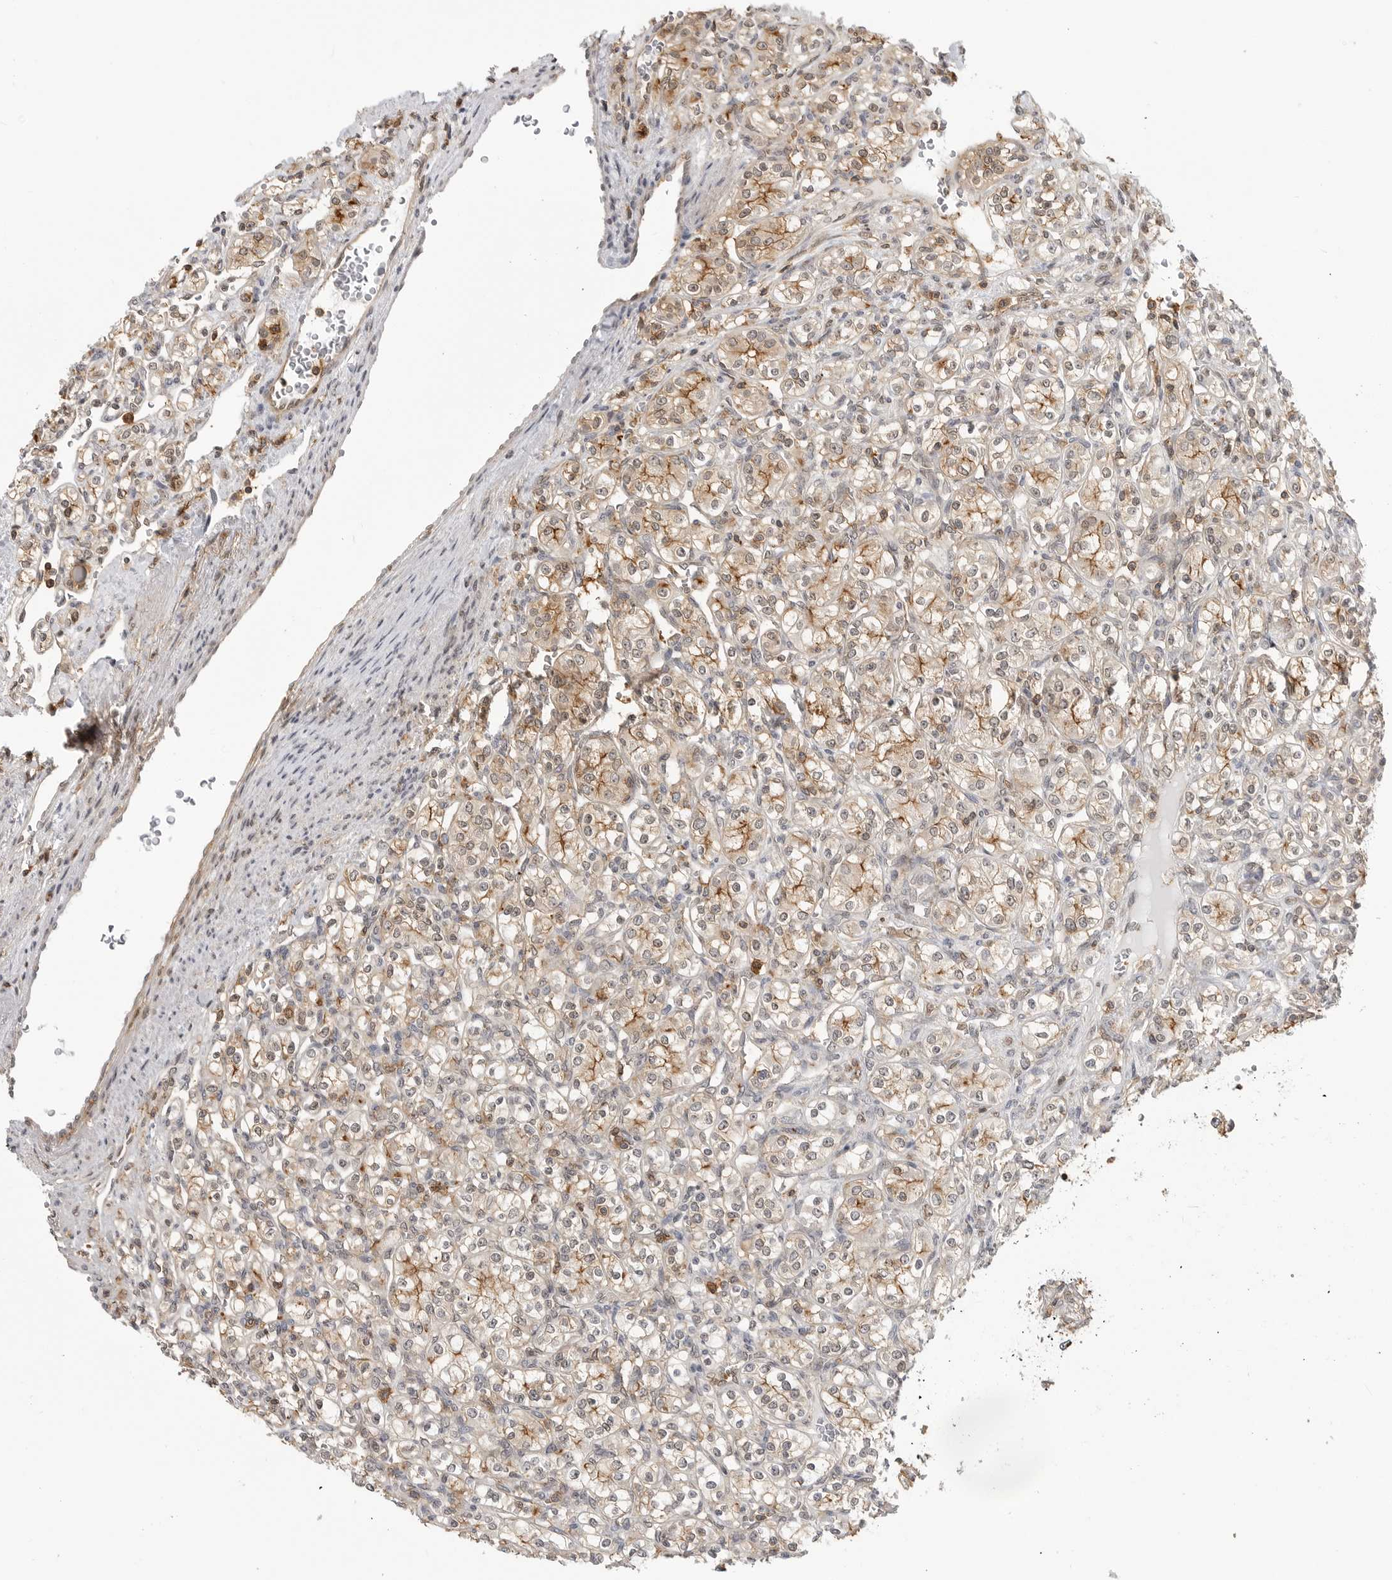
{"staining": {"intensity": "moderate", "quantity": "25%-75%", "location": "cytoplasmic/membranous"}, "tissue": "renal cancer", "cell_type": "Tumor cells", "image_type": "cancer", "snomed": [{"axis": "morphology", "description": "Adenocarcinoma, NOS"}, {"axis": "topography", "description": "Kidney"}], "caption": "Immunohistochemical staining of human adenocarcinoma (renal) reveals medium levels of moderate cytoplasmic/membranous staining in about 25%-75% of tumor cells.", "gene": "ANXA11", "patient": {"sex": "male", "age": 77}}